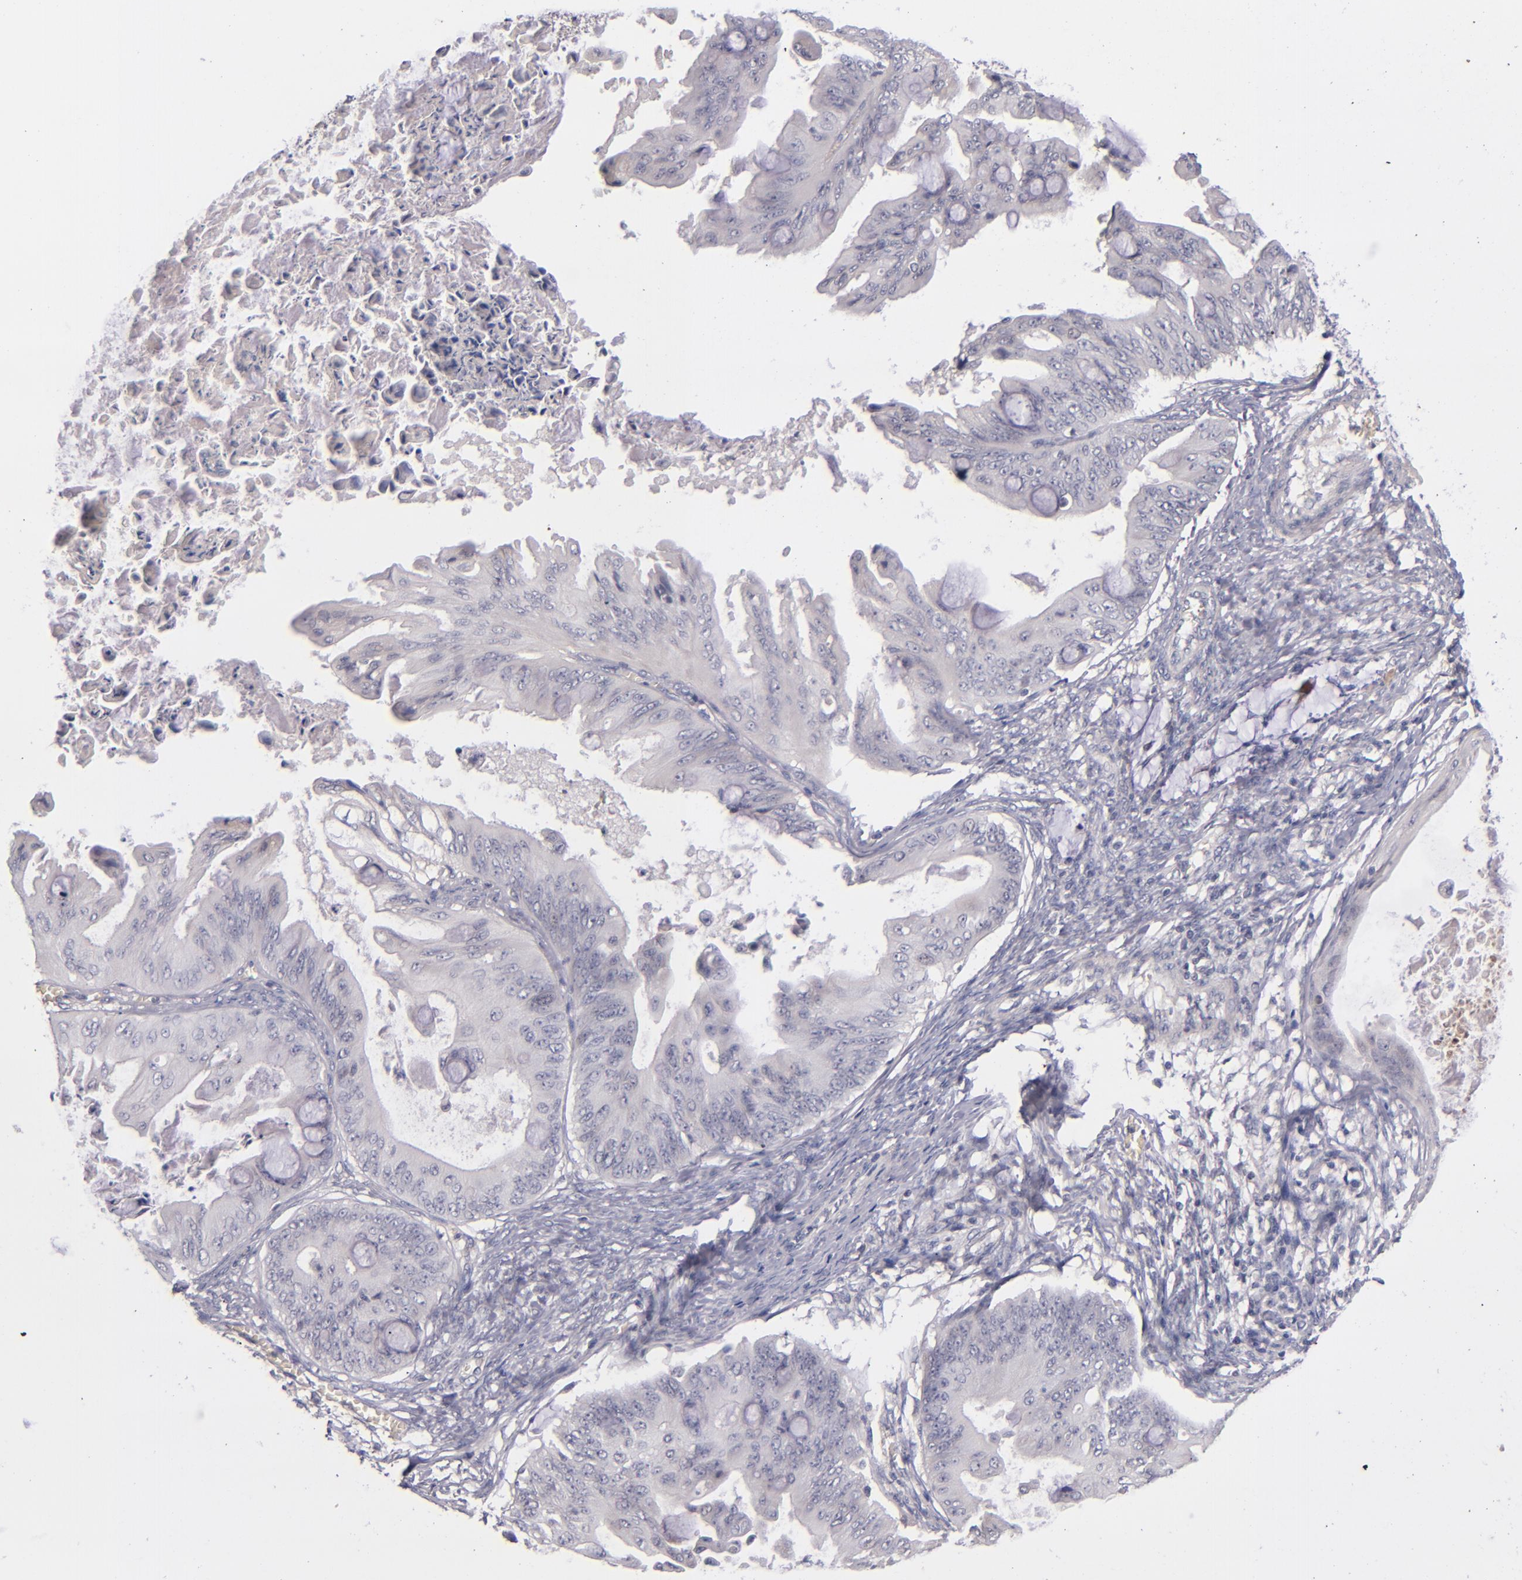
{"staining": {"intensity": "negative", "quantity": "none", "location": "none"}, "tissue": "ovarian cancer", "cell_type": "Tumor cells", "image_type": "cancer", "snomed": [{"axis": "morphology", "description": "Cystadenocarcinoma, mucinous, NOS"}, {"axis": "topography", "description": "Ovary"}], "caption": "IHC image of ovarian cancer (mucinous cystadenocarcinoma) stained for a protein (brown), which exhibits no expression in tumor cells.", "gene": "TSC2", "patient": {"sex": "female", "age": 37}}